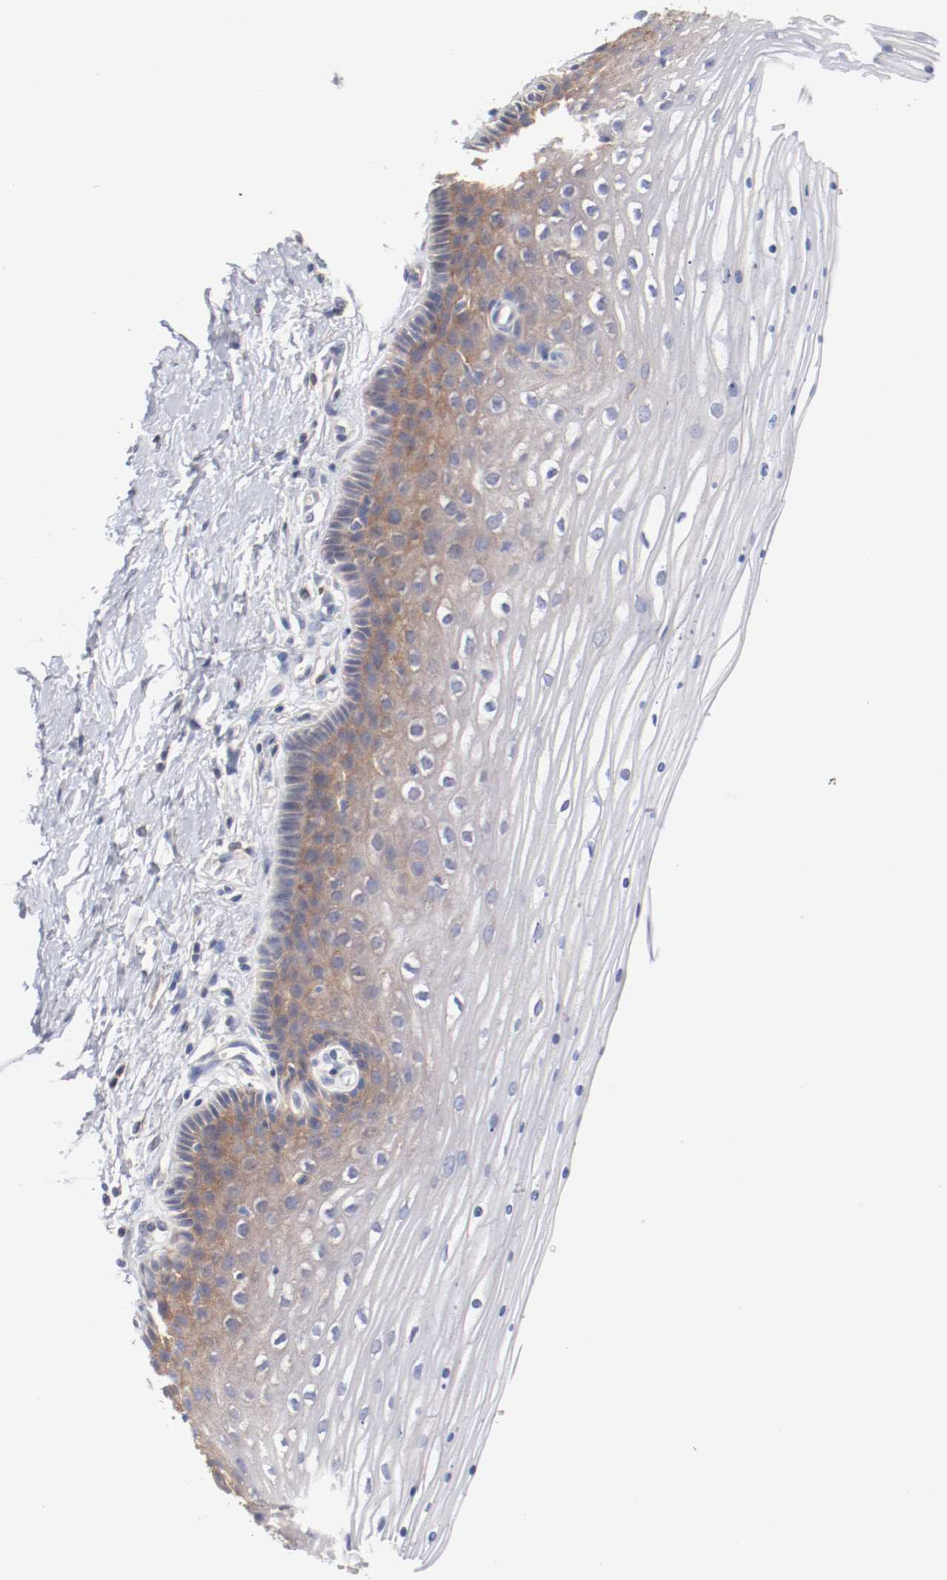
{"staining": {"intensity": "moderate", "quantity": ">75%", "location": "cytoplasmic/membranous"}, "tissue": "cervix", "cell_type": "Glandular cells", "image_type": "normal", "snomed": [{"axis": "morphology", "description": "Normal tissue, NOS"}, {"axis": "topography", "description": "Cervix"}], "caption": "A photomicrograph of cervix stained for a protein reveals moderate cytoplasmic/membranous brown staining in glandular cells. (DAB (3,3'-diaminobenzidine) IHC with brightfield microscopy, high magnification).", "gene": "SETD3", "patient": {"sex": "female", "age": 39}}